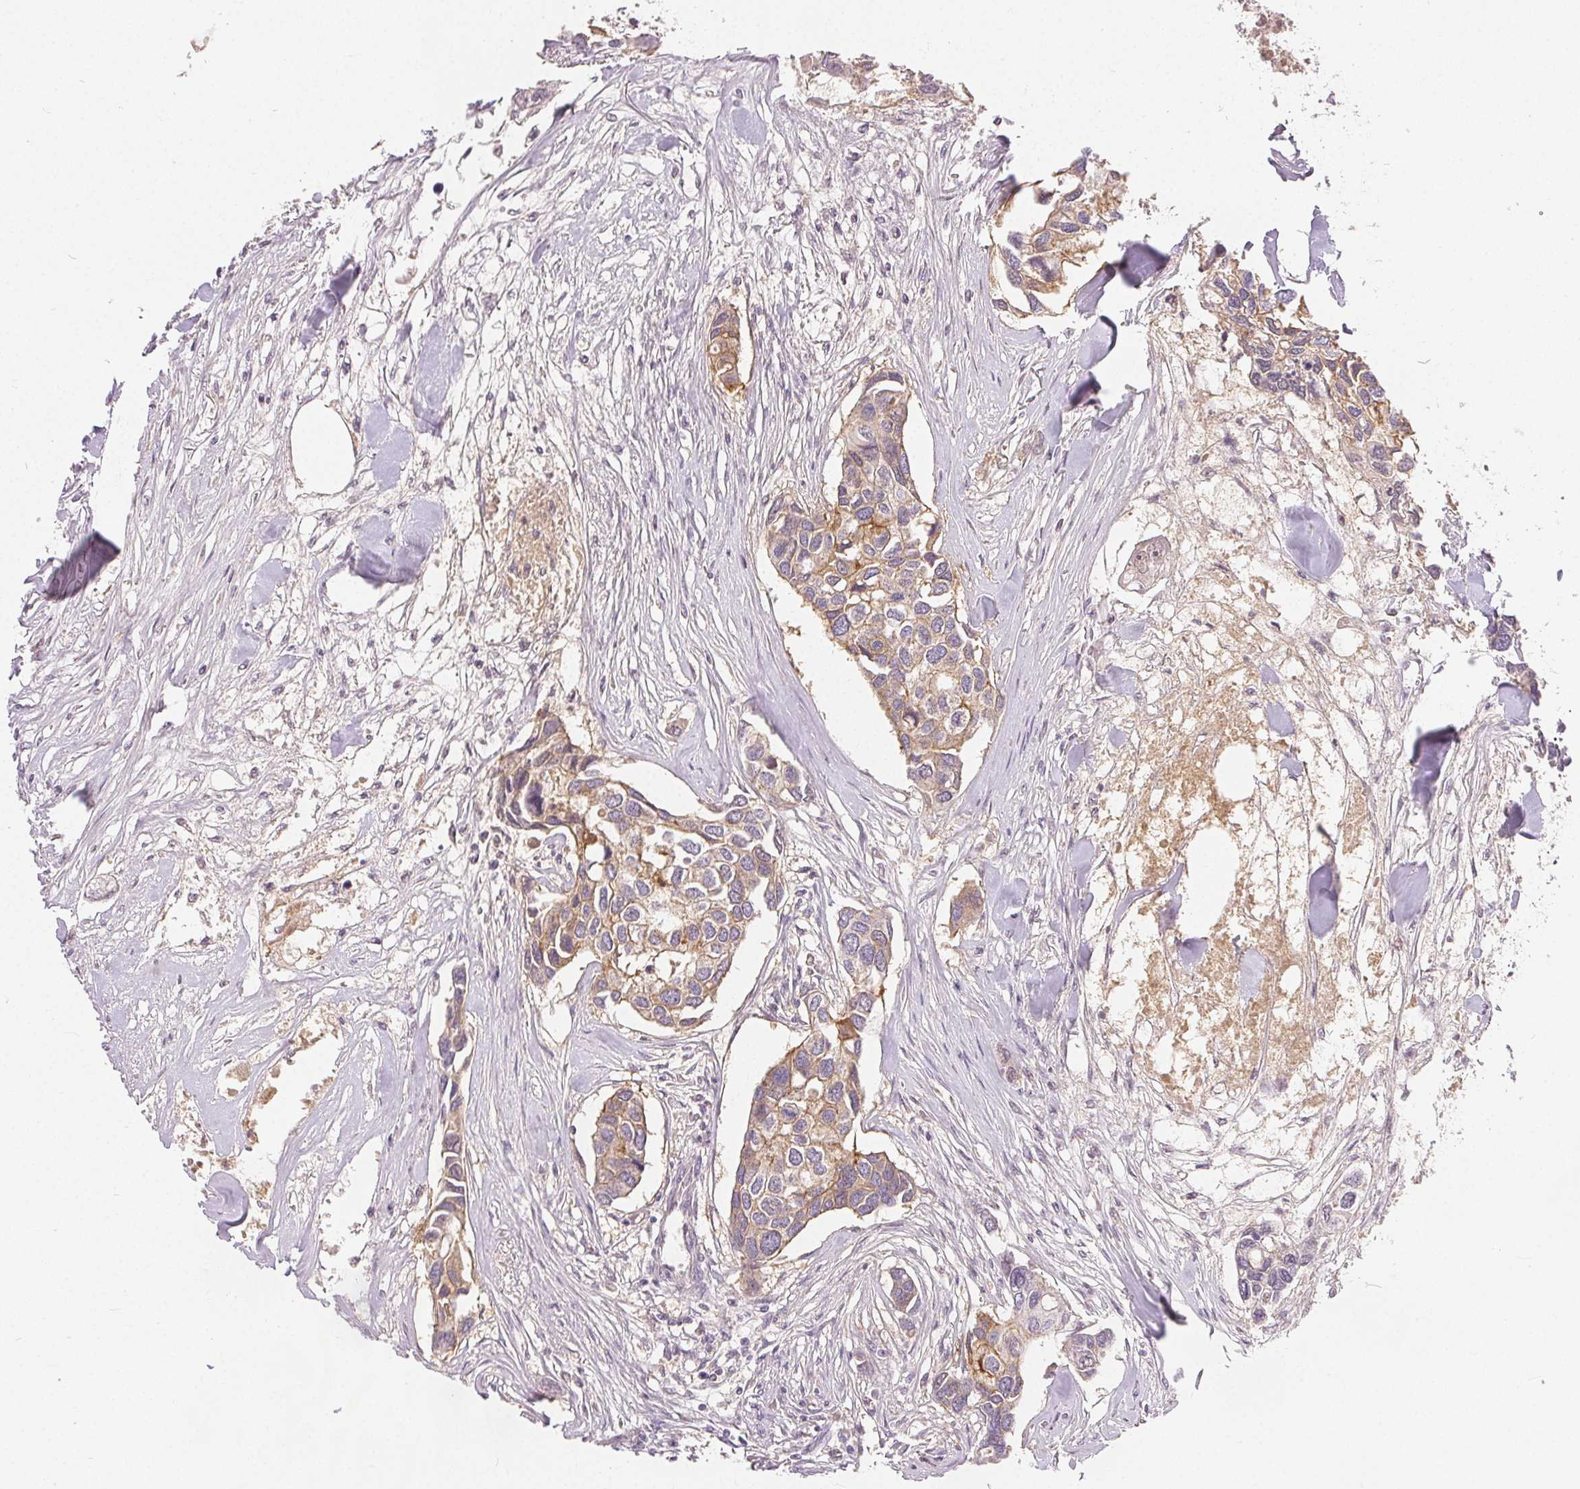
{"staining": {"intensity": "weak", "quantity": "<25%", "location": "cytoplasmic/membranous"}, "tissue": "breast cancer", "cell_type": "Tumor cells", "image_type": "cancer", "snomed": [{"axis": "morphology", "description": "Duct carcinoma"}, {"axis": "topography", "description": "Breast"}], "caption": "Immunohistochemical staining of breast cancer (intraductal carcinoma) exhibits no significant staining in tumor cells.", "gene": "CA12", "patient": {"sex": "female", "age": 83}}